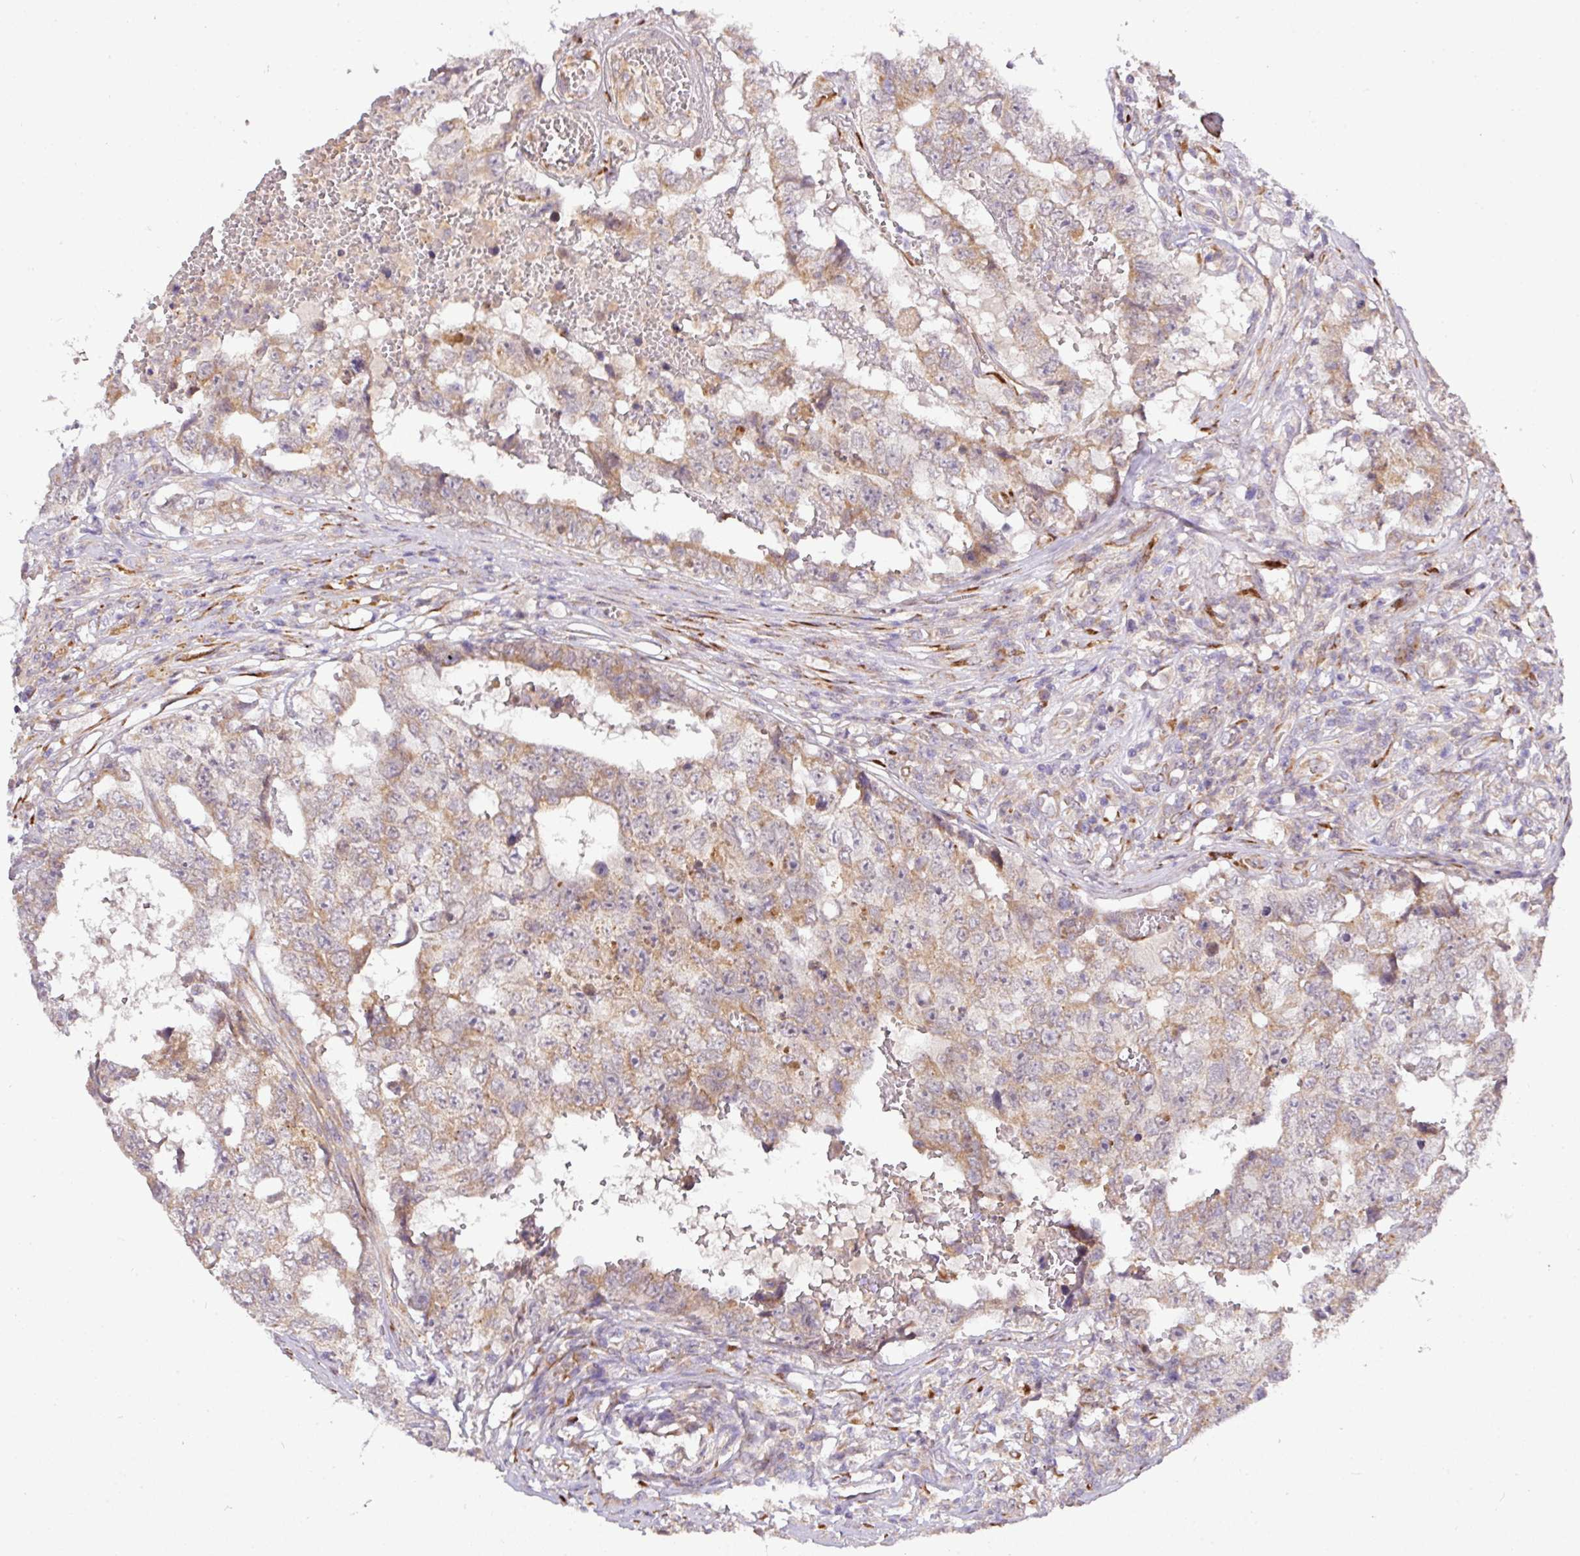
{"staining": {"intensity": "moderate", "quantity": "25%-75%", "location": "cytoplasmic/membranous"}, "tissue": "testis cancer", "cell_type": "Tumor cells", "image_type": "cancer", "snomed": [{"axis": "morphology", "description": "Carcinoma, Embryonal, NOS"}, {"axis": "topography", "description": "Testis"}], "caption": "Testis embryonal carcinoma stained with immunohistochemistry demonstrates moderate cytoplasmic/membranous expression in about 25%-75% of tumor cells. Using DAB (brown) and hematoxylin (blue) stains, captured at high magnification using brightfield microscopy.", "gene": "TM2D2", "patient": {"sex": "male", "age": 25}}